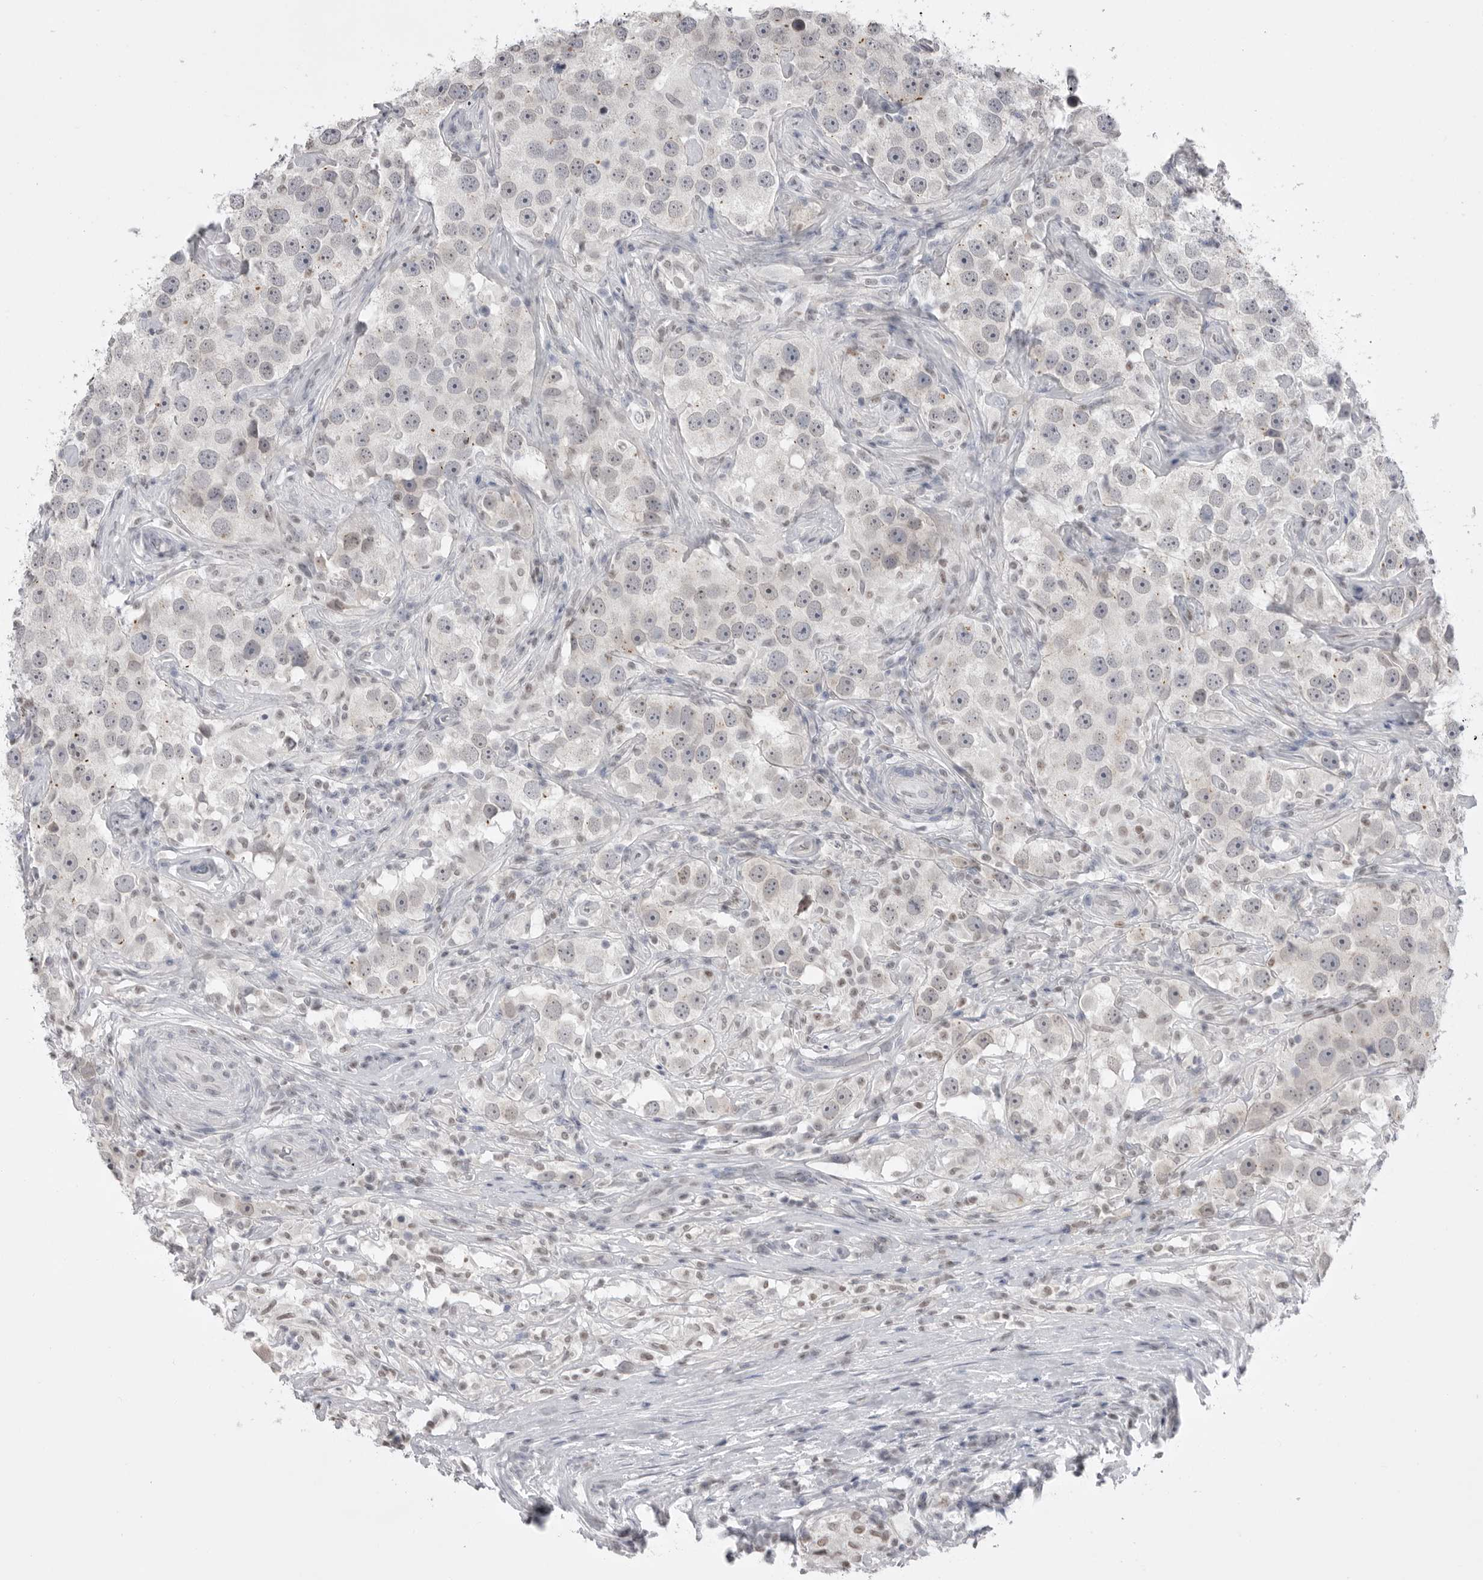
{"staining": {"intensity": "weak", "quantity": "<25%", "location": "nuclear"}, "tissue": "testis cancer", "cell_type": "Tumor cells", "image_type": "cancer", "snomed": [{"axis": "morphology", "description": "Seminoma, NOS"}, {"axis": "topography", "description": "Testis"}], "caption": "Immunohistochemical staining of testis cancer reveals no significant expression in tumor cells.", "gene": "ZBTB7B", "patient": {"sex": "male", "age": 49}}